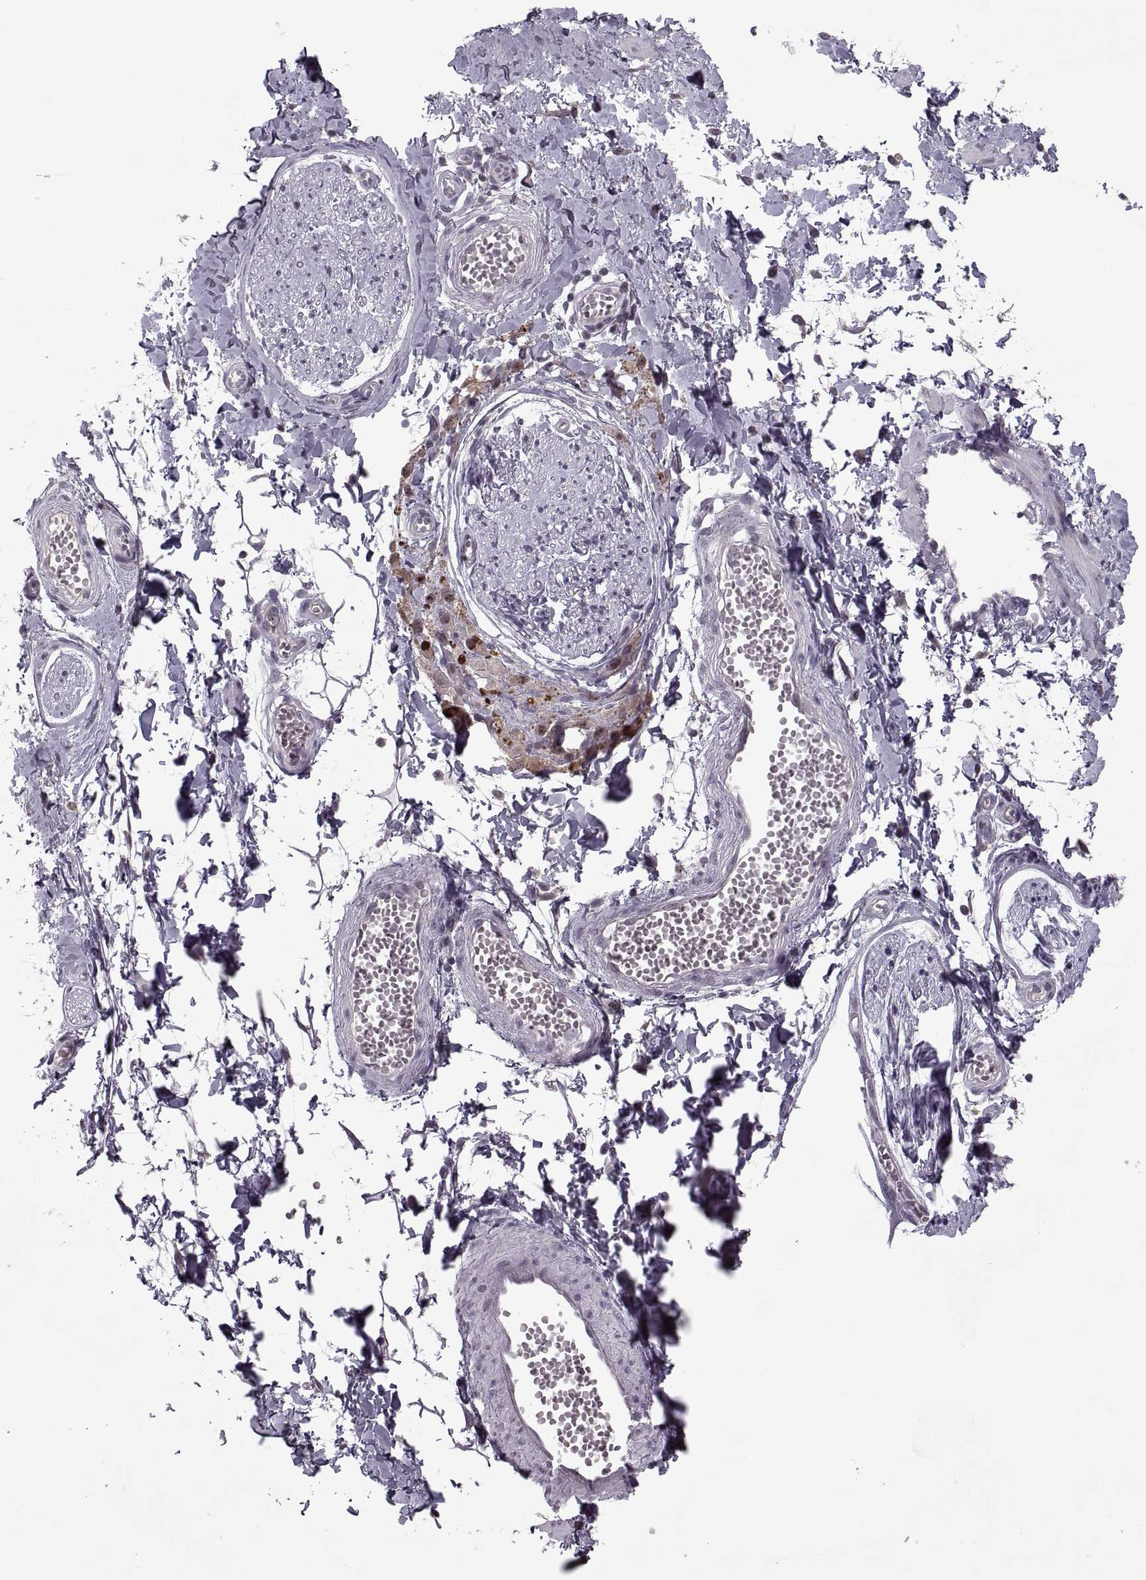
{"staining": {"intensity": "negative", "quantity": "none", "location": "none"}, "tissue": "adipose tissue", "cell_type": "Adipocytes", "image_type": "normal", "snomed": [{"axis": "morphology", "description": "Normal tissue, NOS"}, {"axis": "topography", "description": "Smooth muscle"}, {"axis": "topography", "description": "Peripheral nerve tissue"}], "caption": "IHC of unremarkable adipose tissue shows no positivity in adipocytes. (DAB immunohistochemistry (IHC) visualized using brightfield microscopy, high magnification).", "gene": "MGAT4D", "patient": {"sex": "male", "age": 22}}